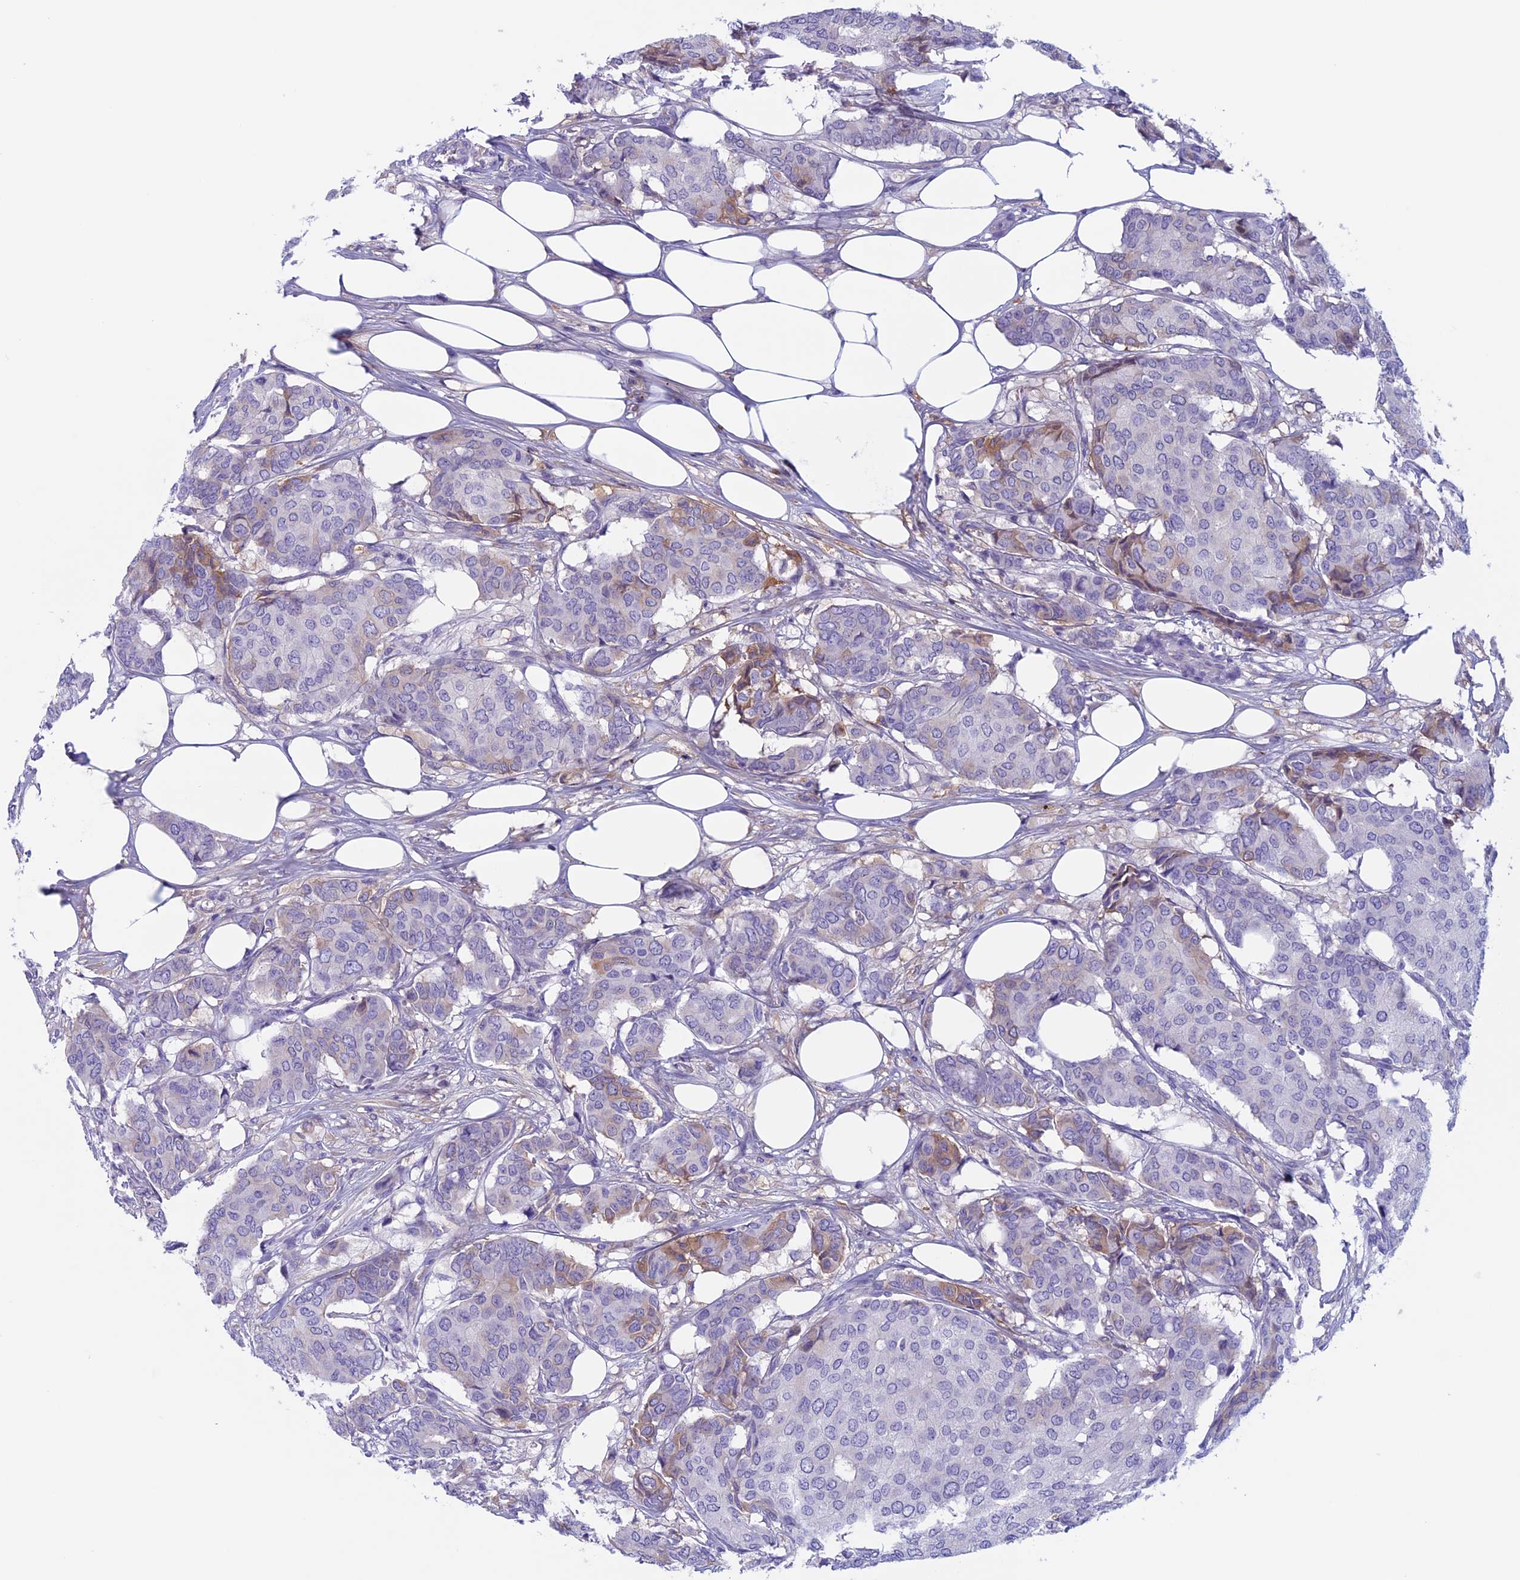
{"staining": {"intensity": "moderate", "quantity": "<25%", "location": "cytoplasmic/membranous"}, "tissue": "breast cancer", "cell_type": "Tumor cells", "image_type": "cancer", "snomed": [{"axis": "morphology", "description": "Duct carcinoma"}, {"axis": "topography", "description": "Breast"}], "caption": "Protein staining of infiltrating ductal carcinoma (breast) tissue reveals moderate cytoplasmic/membranous positivity in approximately <25% of tumor cells.", "gene": "ANGPTL2", "patient": {"sex": "female", "age": 75}}